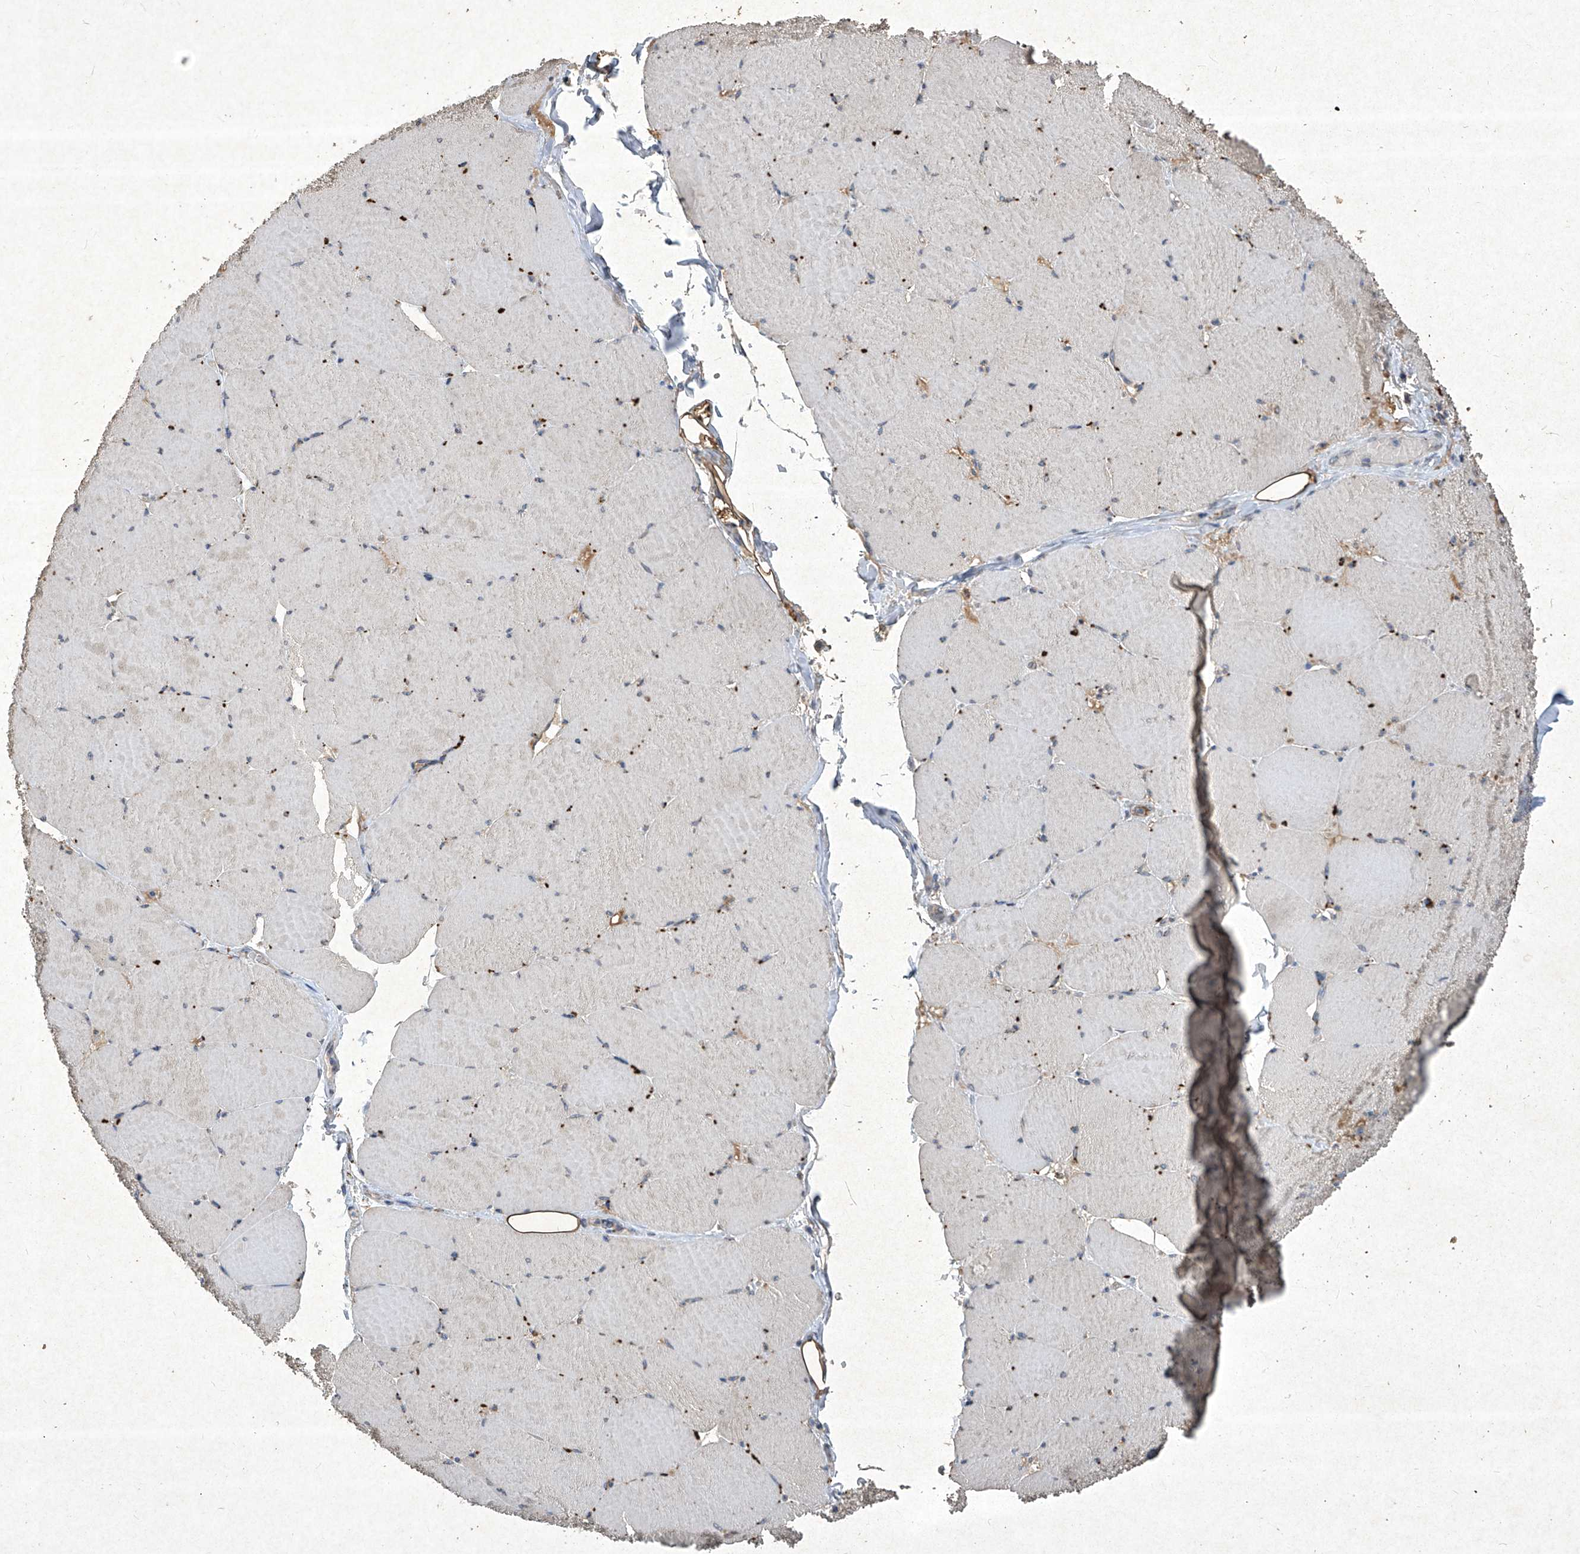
{"staining": {"intensity": "moderate", "quantity": "<25%", "location": "cytoplasmic/membranous"}, "tissue": "skeletal muscle", "cell_type": "Myocytes", "image_type": "normal", "snomed": [{"axis": "morphology", "description": "Normal tissue, NOS"}, {"axis": "topography", "description": "Skeletal muscle"}, {"axis": "topography", "description": "Head-Neck"}], "caption": "High-magnification brightfield microscopy of benign skeletal muscle stained with DAB (brown) and counterstained with hematoxylin (blue). myocytes exhibit moderate cytoplasmic/membranous staining is identified in about<25% of cells. The protein of interest is stained brown, and the nuclei are stained in blue (DAB (3,3'-diaminobenzidine) IHC with brightfield microscopy, high magnification).", "gene": "MED16", "patient": {"sex": "male", "age": 66}}